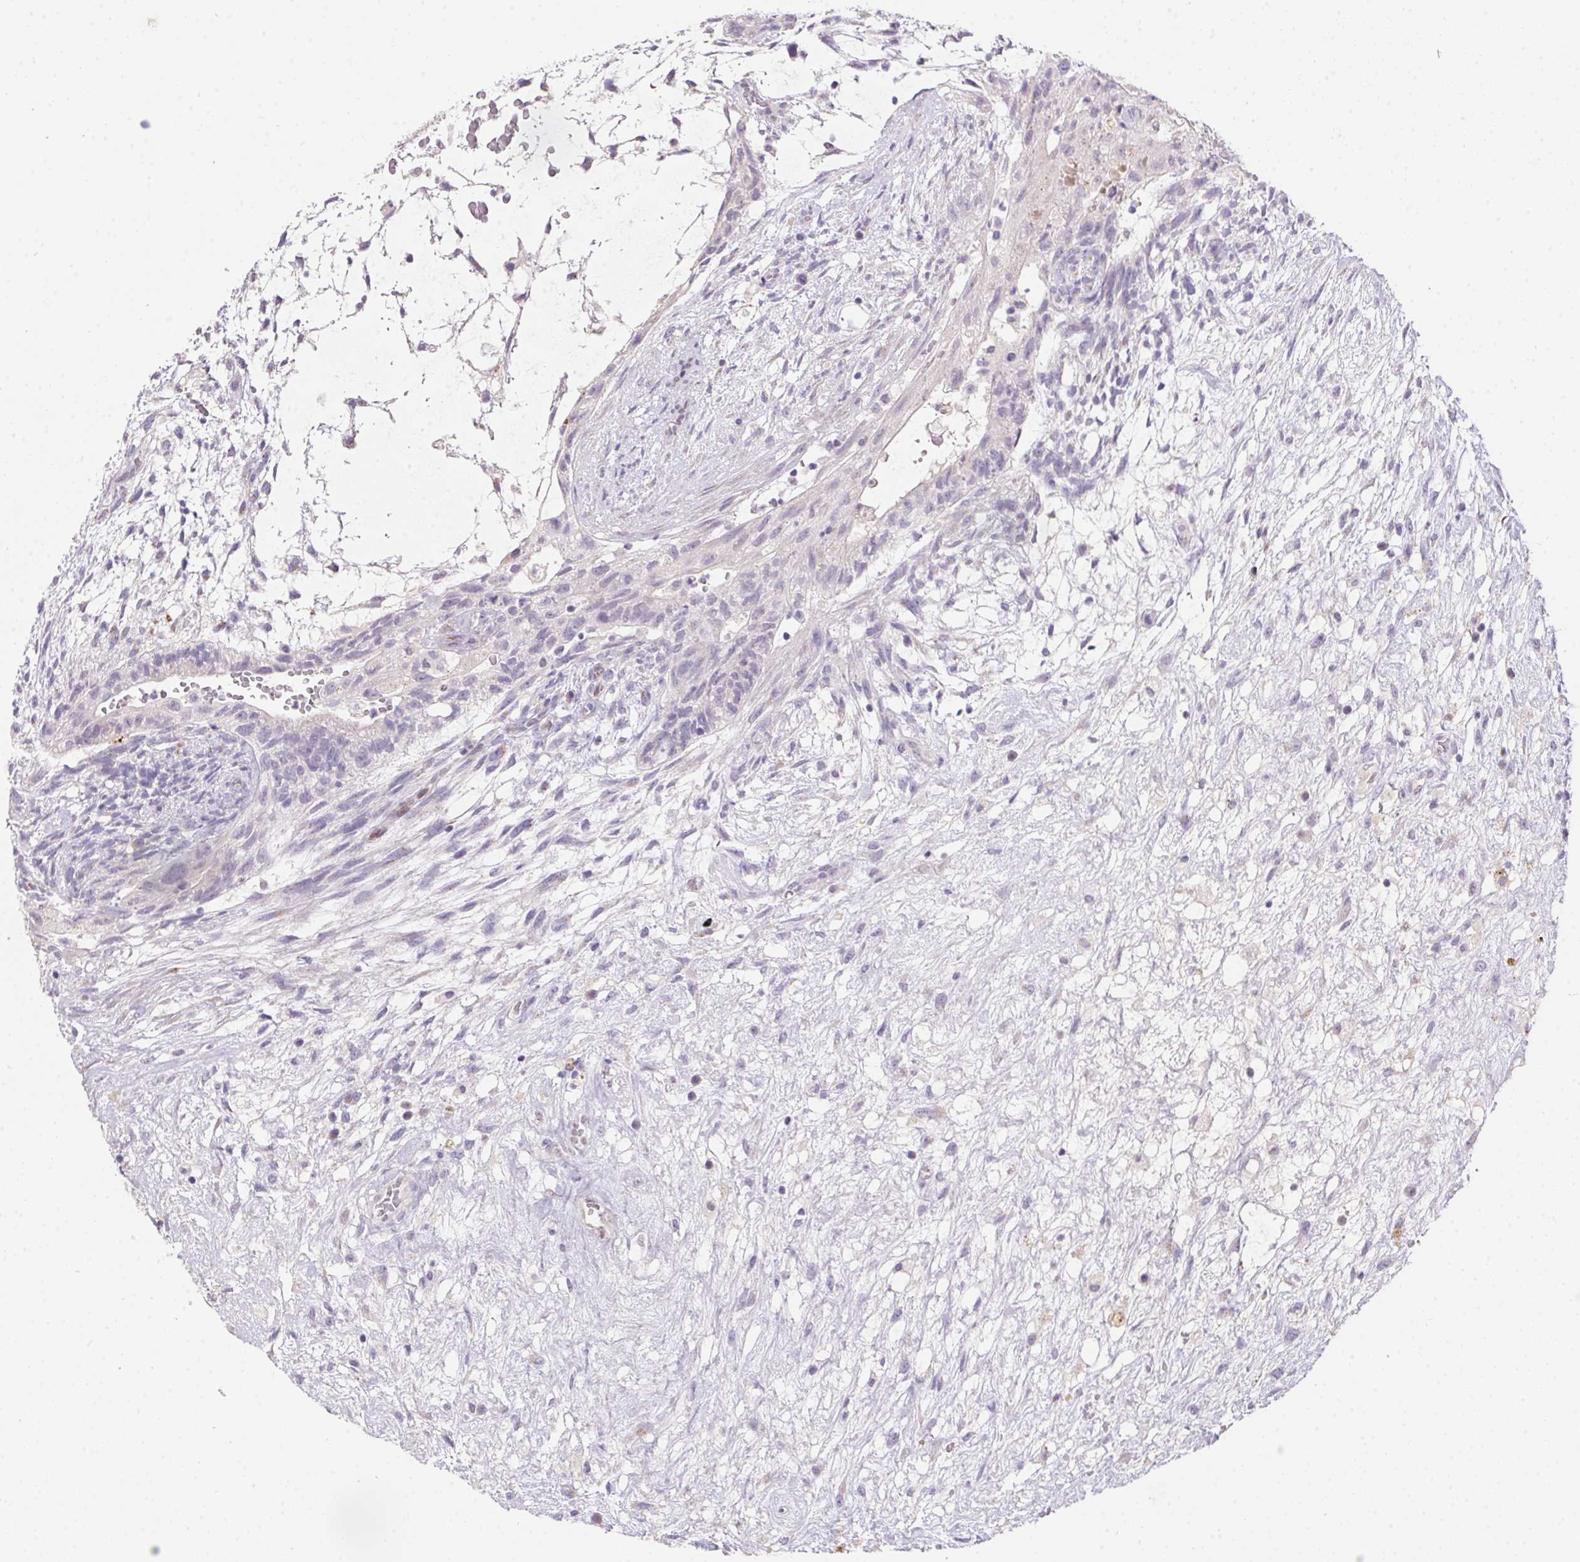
{"staining": {"intensity": "negative", "quantity": "none", "location": "none"}, "tissue": "testis cancer", "cell_type": "Tumor cells", "image_type": "cancer", "snomed": [{"axis": "morphology", "description": "Normal tissue, NOS"}, {"axis": "morphology", "description": "Carcinoma, Embryonal, NOS"}, {"axis": "topography", "description": "Testis"}], "caption": "Testis cancer was stained to show a protein in brown. There is no significant staining in tumor cells.", "gene": "SP9", "patient": {"sex": "male", "age": 32}}